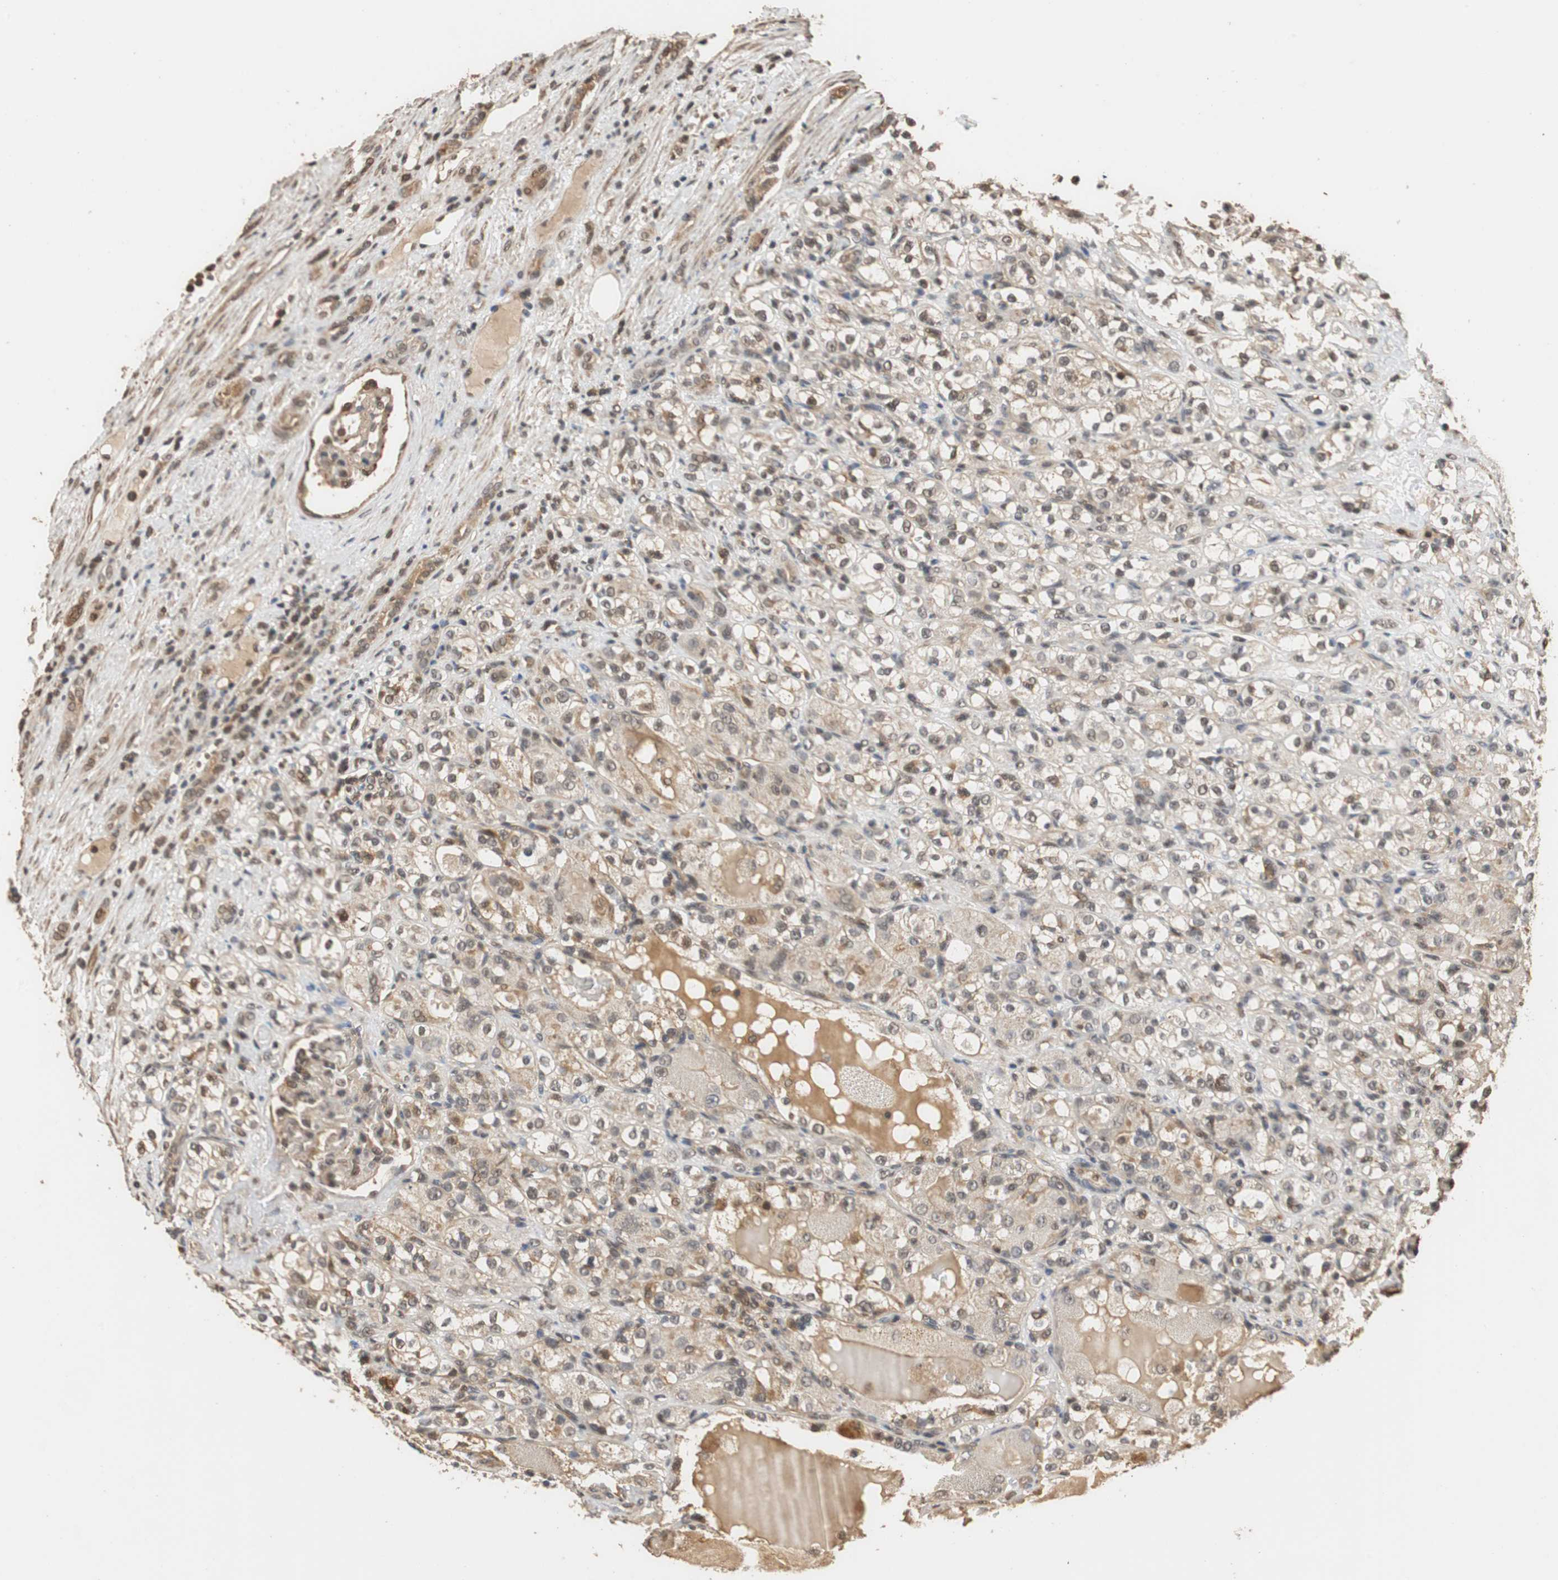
{"staining": {"intensity": "moderate", "quantity": "25%-75%", "location": "cytoplasmic/membranous,nuclear"}, "tissue": "renal cancer", "cell_type": "Tumor cells", "image_type": "cancer", "snomed": [{"axis": "morphology", "description": "Normal tissue, NOS"}, {"axis": "morphology", "description": "Adenocarcinoma, NOS"}, {"axis": "topography", "description": "Kidney"}], "caption": "A brown stain highlights moderate cytoplasmic/membranous and nuclear staining of a protein in human renal adenocarcinoma tumor cells.", "gene": "CDC5L", "patient": {"sex": "male", "age": 61}}